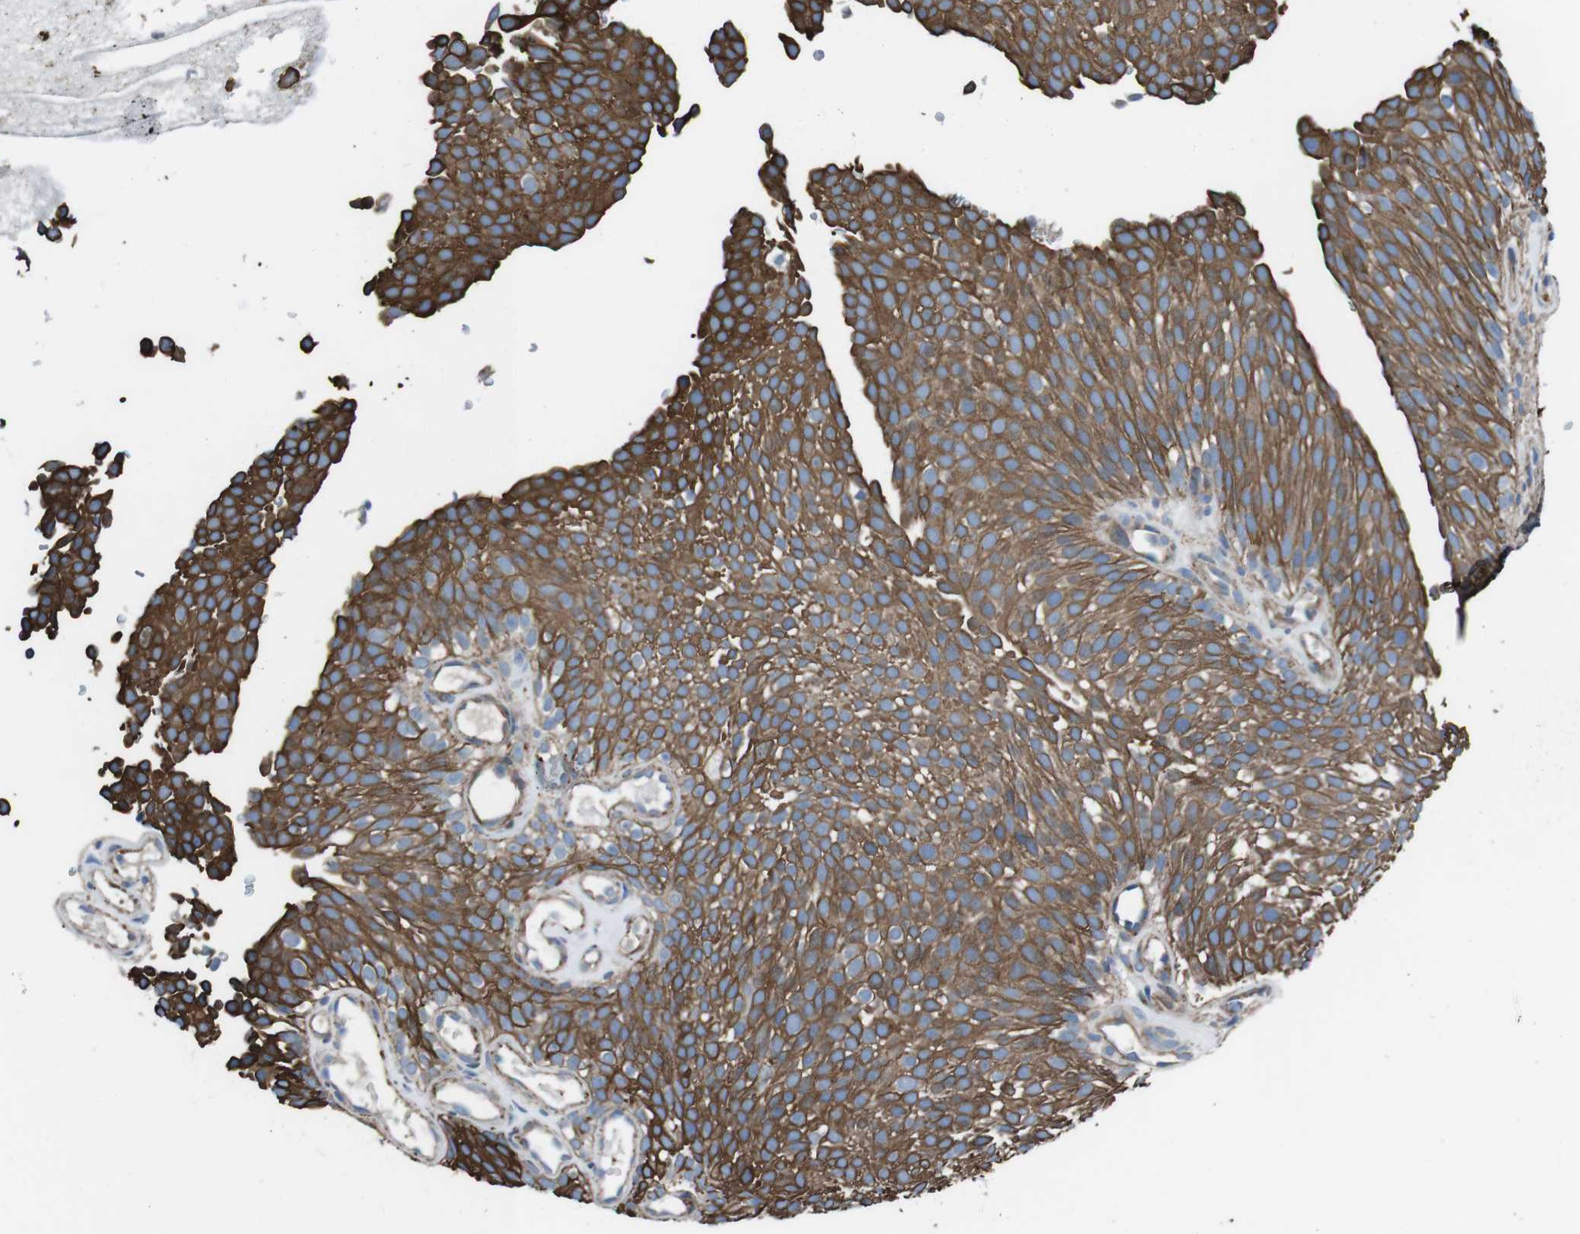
{"staining": {"intensity": "strong", "quantity": ">75%", "location": "cytoplasmic/membranous"}, "tissue": "urothelial cancer", "cell_type": "Tumor cells", "image_type": "cancer", "snomed": [{"axis": "morphology", "description": "Urothelial carcinoma, Low grade"}, {"axis": "topography", "description": "Urinary bladder"}], "caption": "The photomicrograph displays immunohistochemical staining of low-grade urothelial carcinoma. There is strong cytoplasmic/membranous expression is seen in about >75% of tumor cells.", "gene": "FAM174B", "patient": {"sex": "male", "age": 78}}